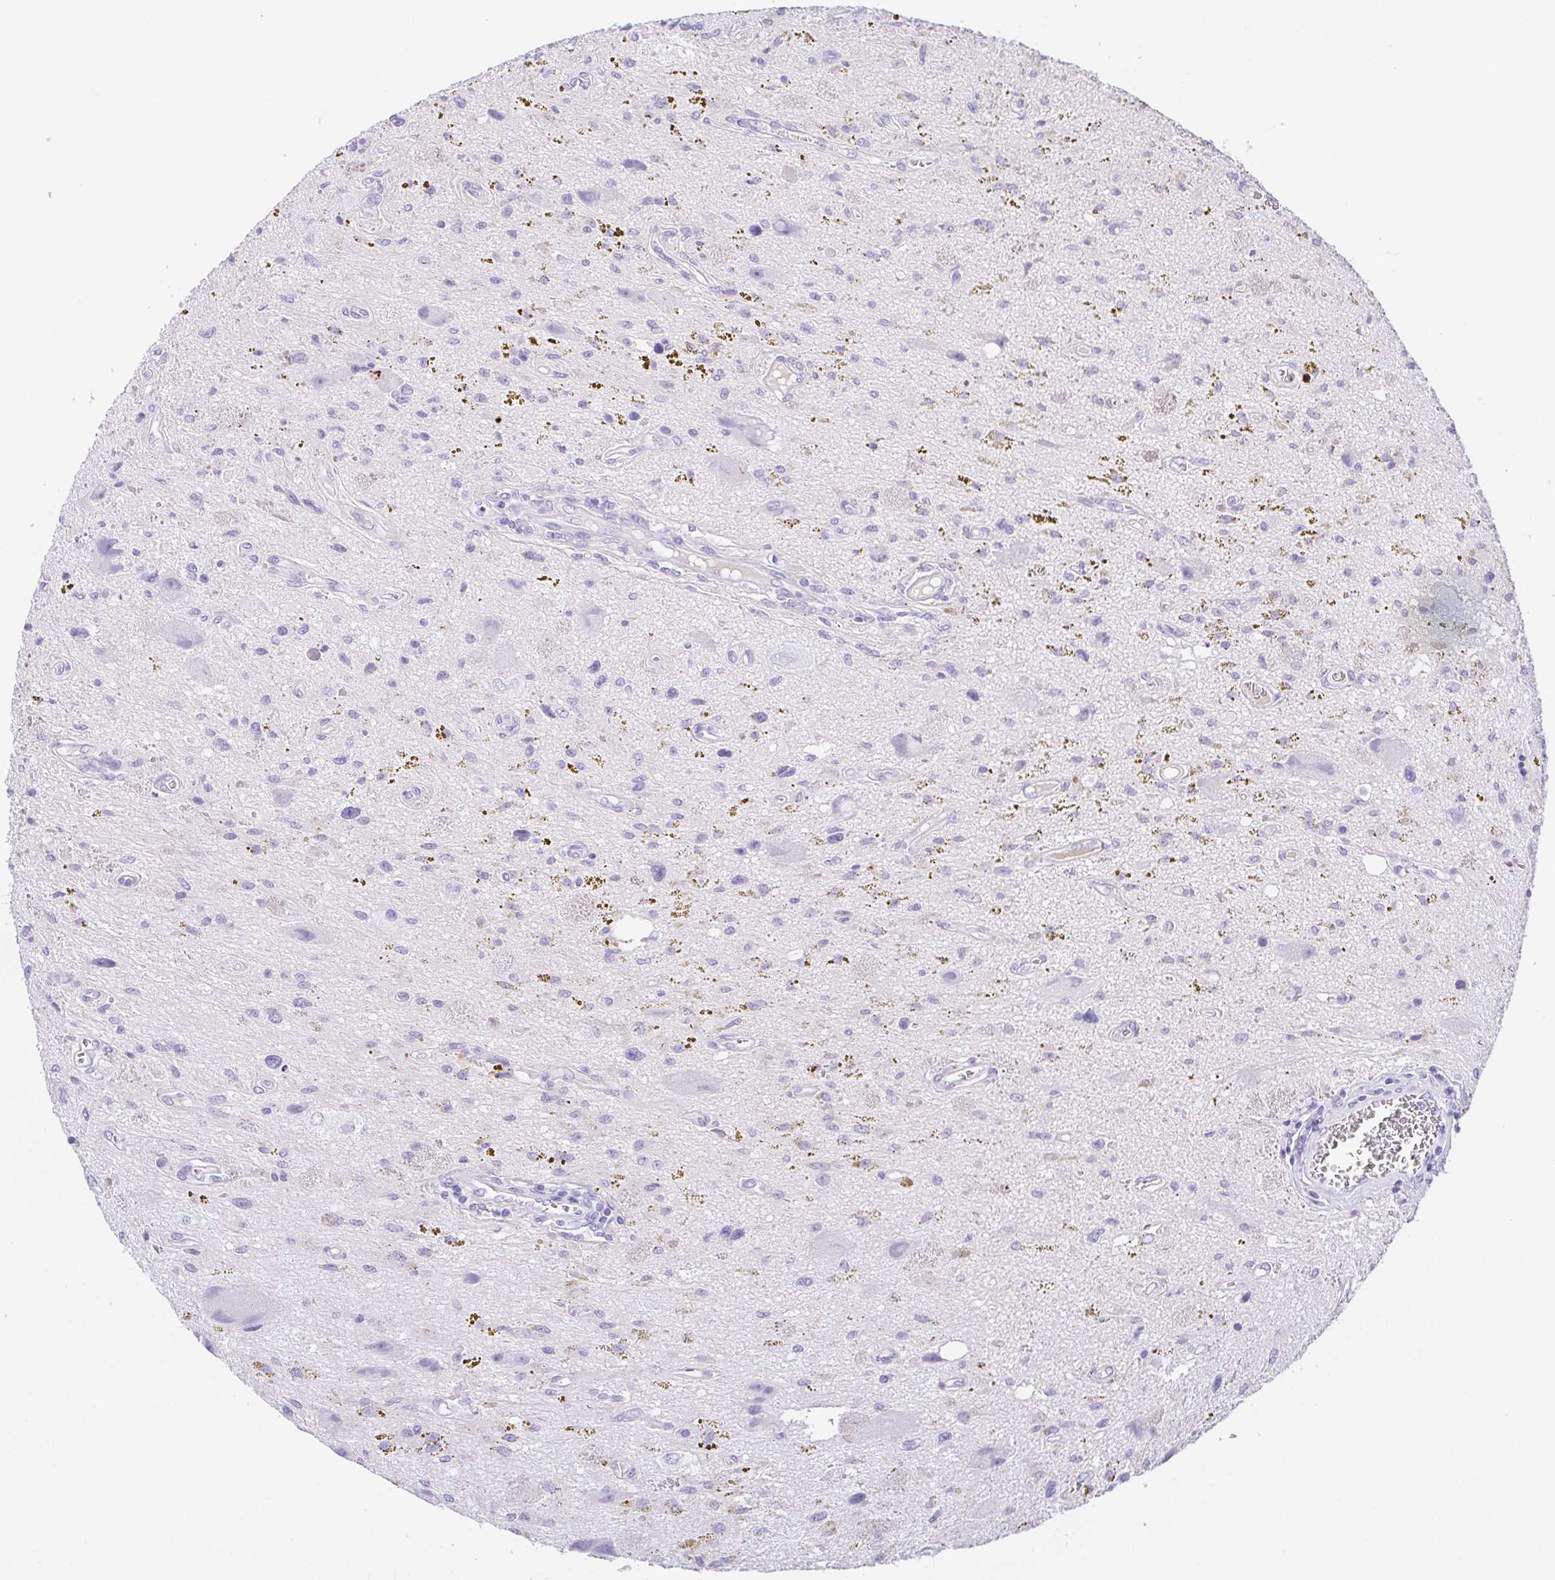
{"staining": {"intensity": "negative", "quantity": "none", "location": "none"}, "tissue": "glioma", "cell_type": "Tumor cells", "image_type": "cancer", "snomed": [{"axis": "morphology", "description": "Glioma, malignant, Low grade"}, {"axis": "topography", "description": "Cerebellum"}], "caption": "Immunohistochemistry (IHC) of human low-grade glioma (malignant) reveals no positivity in tumor cells.", "gene": "SPATA4", "patient": {"sex": "female", "age": 14}}